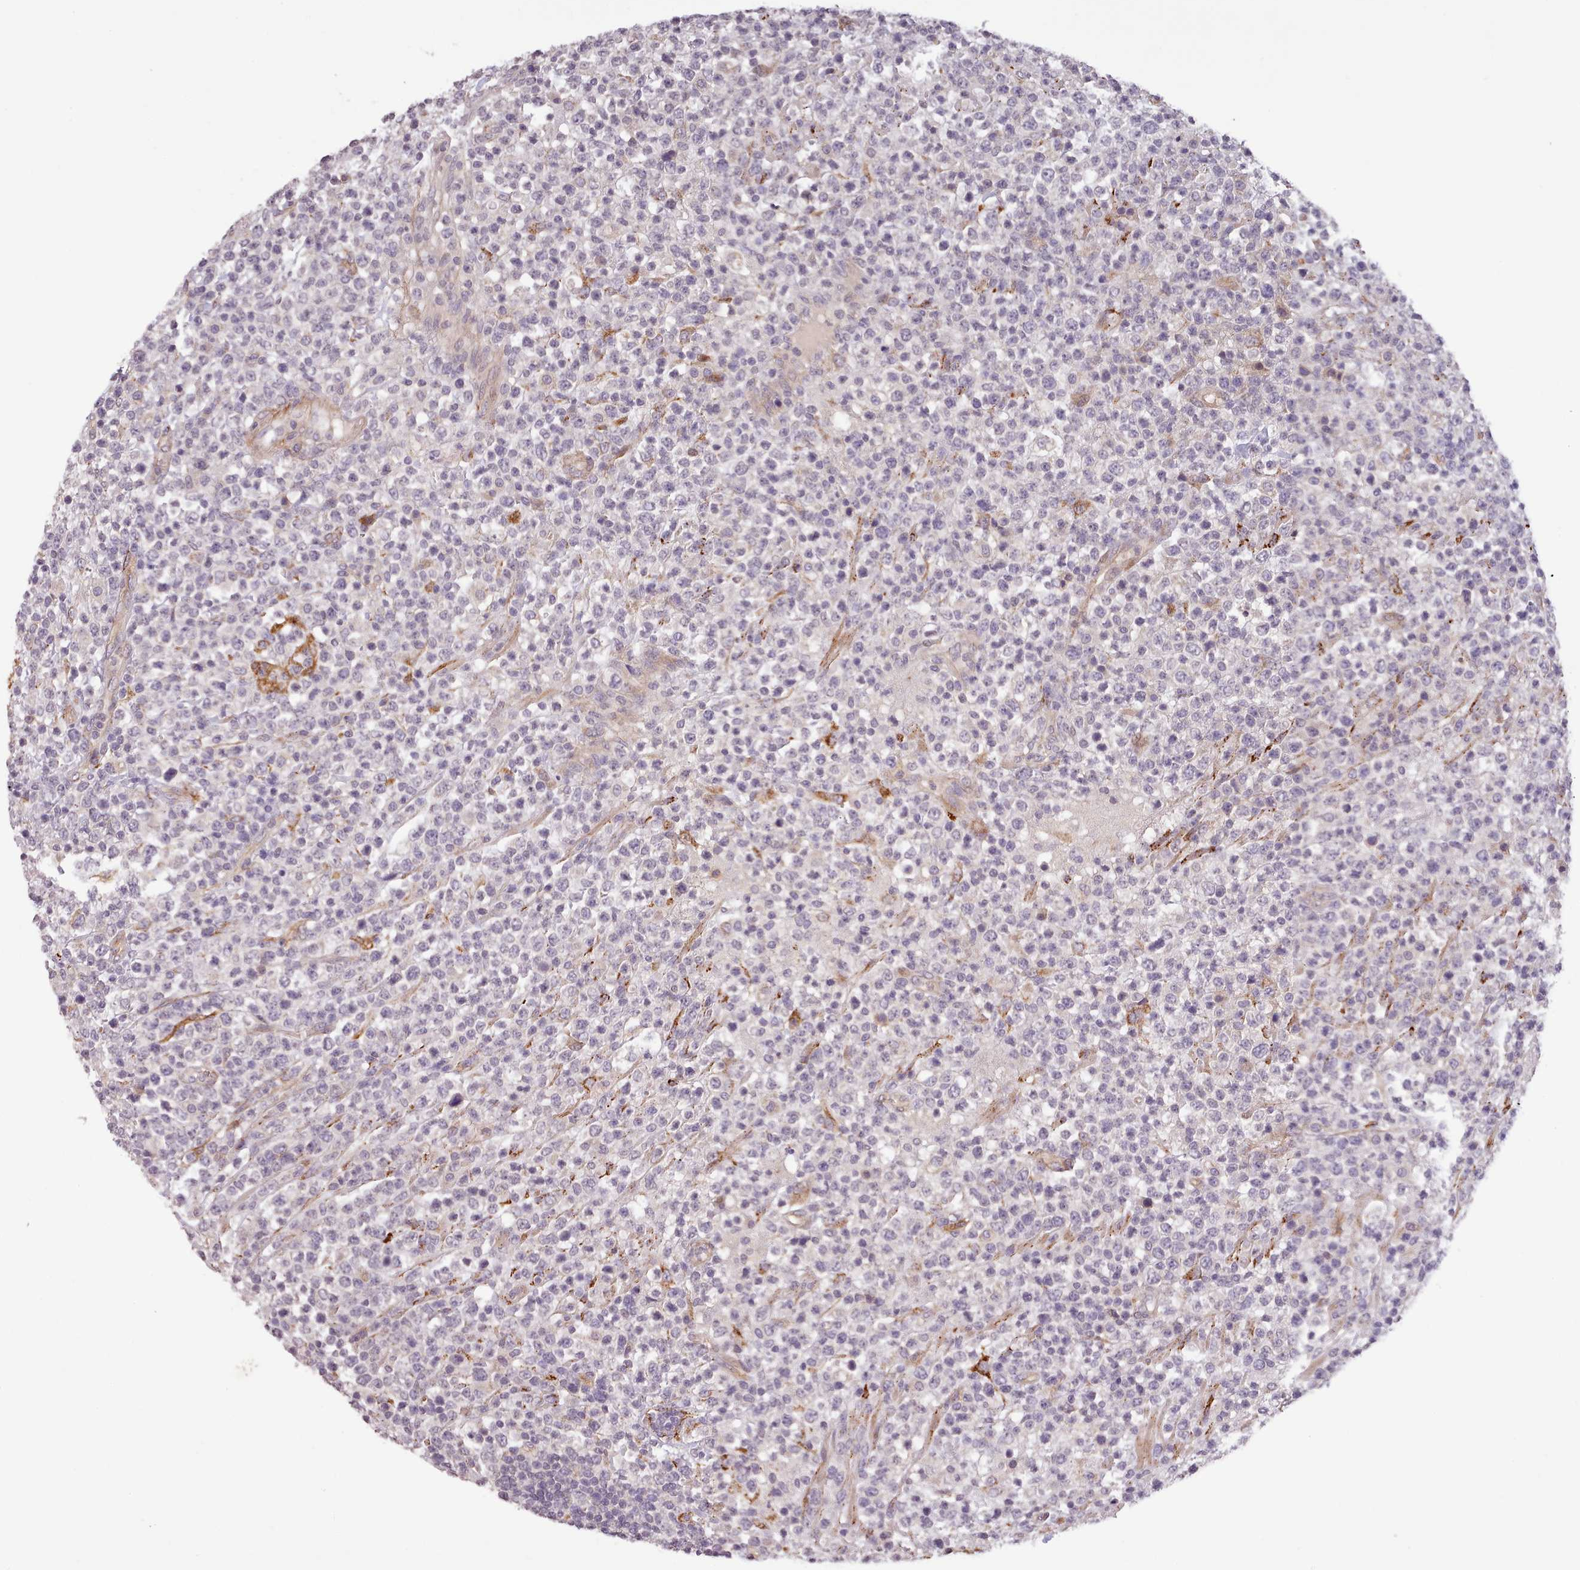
{"staining": {"intensity": "negative", "quantity": "none", "location": "none"}, "tissue": "lymphoma", "cell_type": "Tumor cells", "image_type": "cancer", "snomed": [{"axis": "morphology", "description": "Malignant lymphoma, non-Hodgkin's type, High grade"}, {"axis": "topography", "description": "Colon"}], "caption": "This is an immunohistochemistry photomicrograph of malignant lymphoma, non-Hodgkin's type (high-grade). There is no expression in tumor cells.", "gene": "ZNF658", "patient": {"sex": "female", "age": 53}}